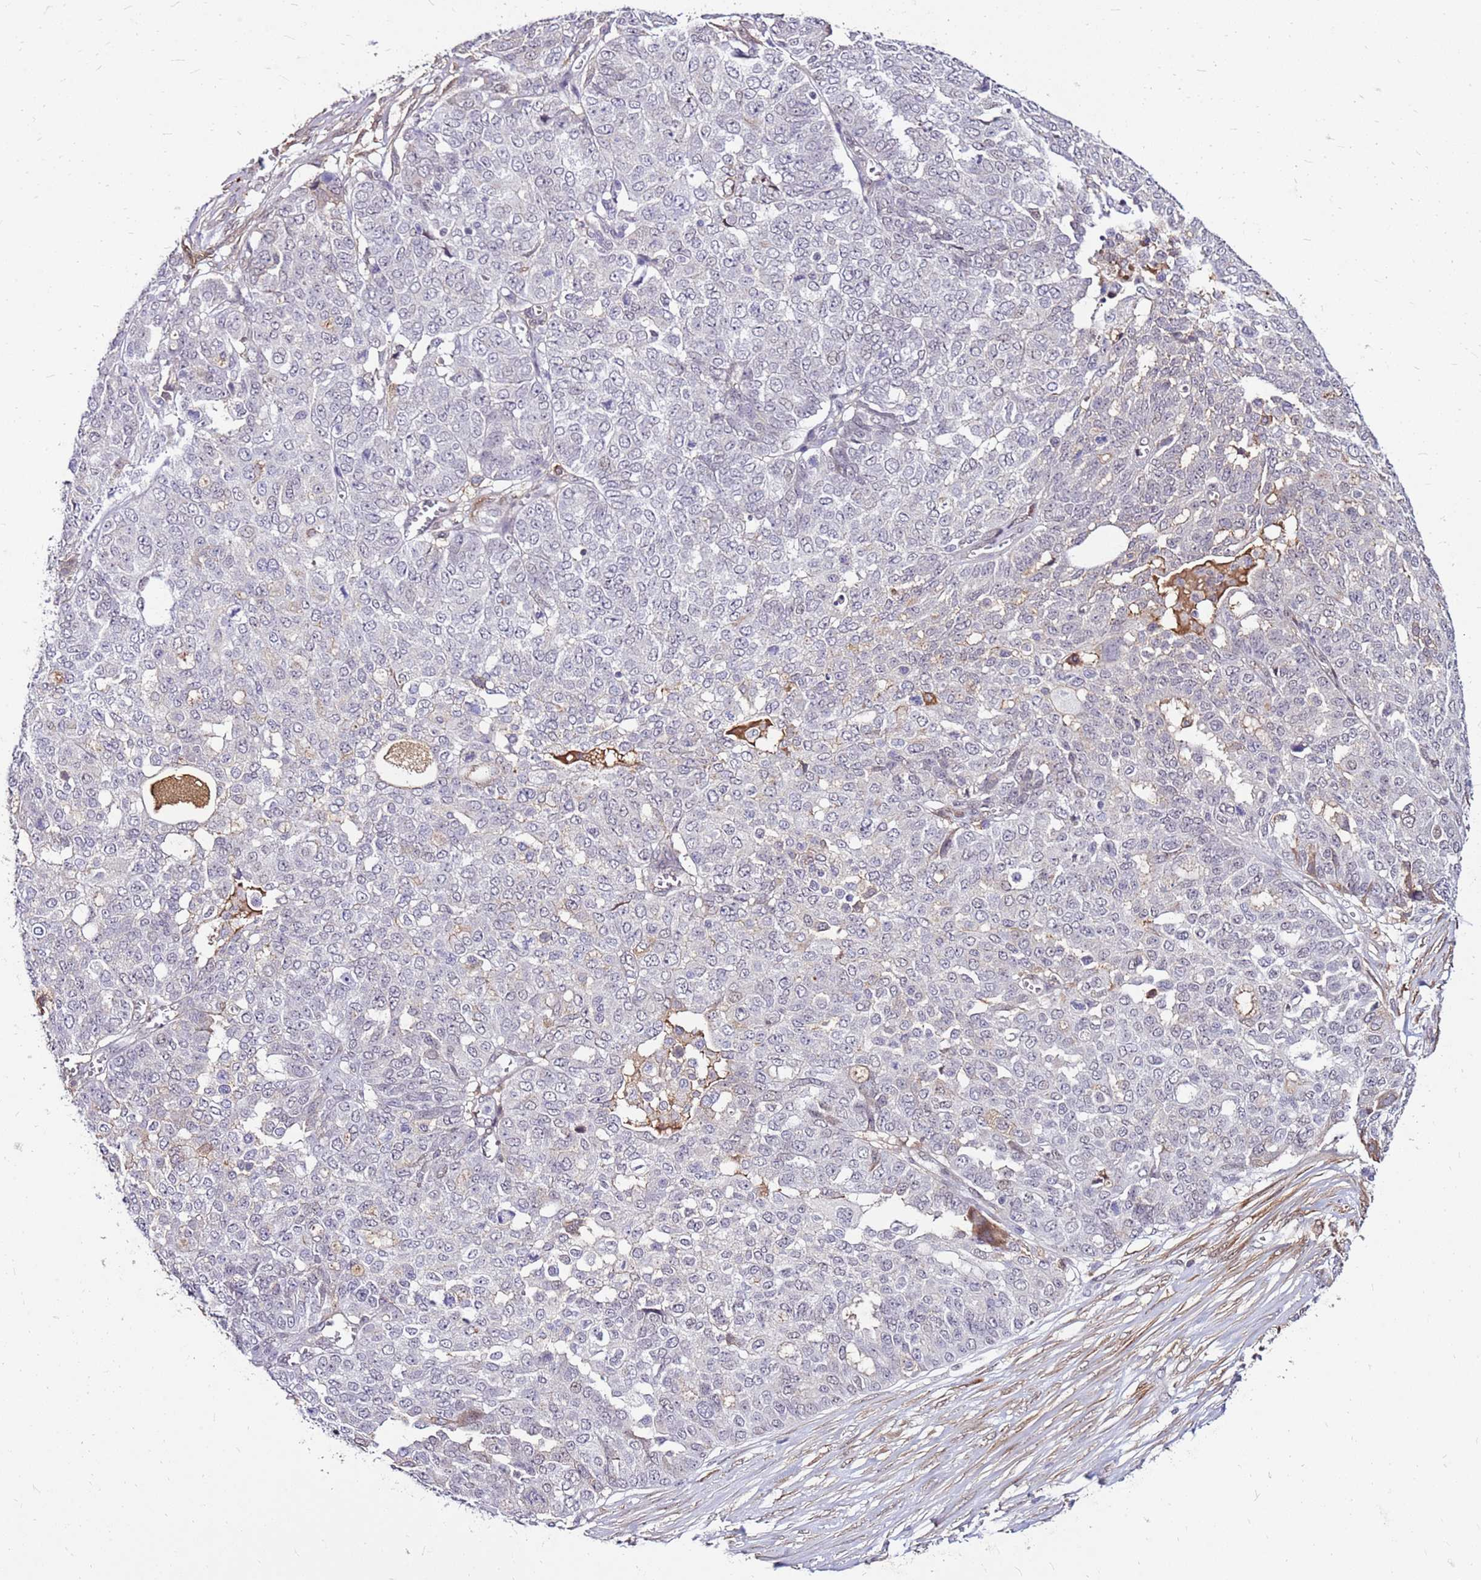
{"staining": {"intensity": "negative", "quantity": "none", "location": "none"}, "tissue": "ovarian cancer", "cell_type": "Tumor cells", "image_type": "cancer", "snomed": [{"axis": "morphology", "description": "Cystadenocarcinoma, serous, NOS"}, {"axis": "topography", "description": "Soft tissue"}, {"axis": "topography", "description": "Ovary"}], "caption": "Serous cystadenocarcinoma (ovarian) was stained to show a protein in brown. There is no significant expression in tumor cells.", "gene": "ALDH1A3", "patient": {"sex": "female", "age": 57}}